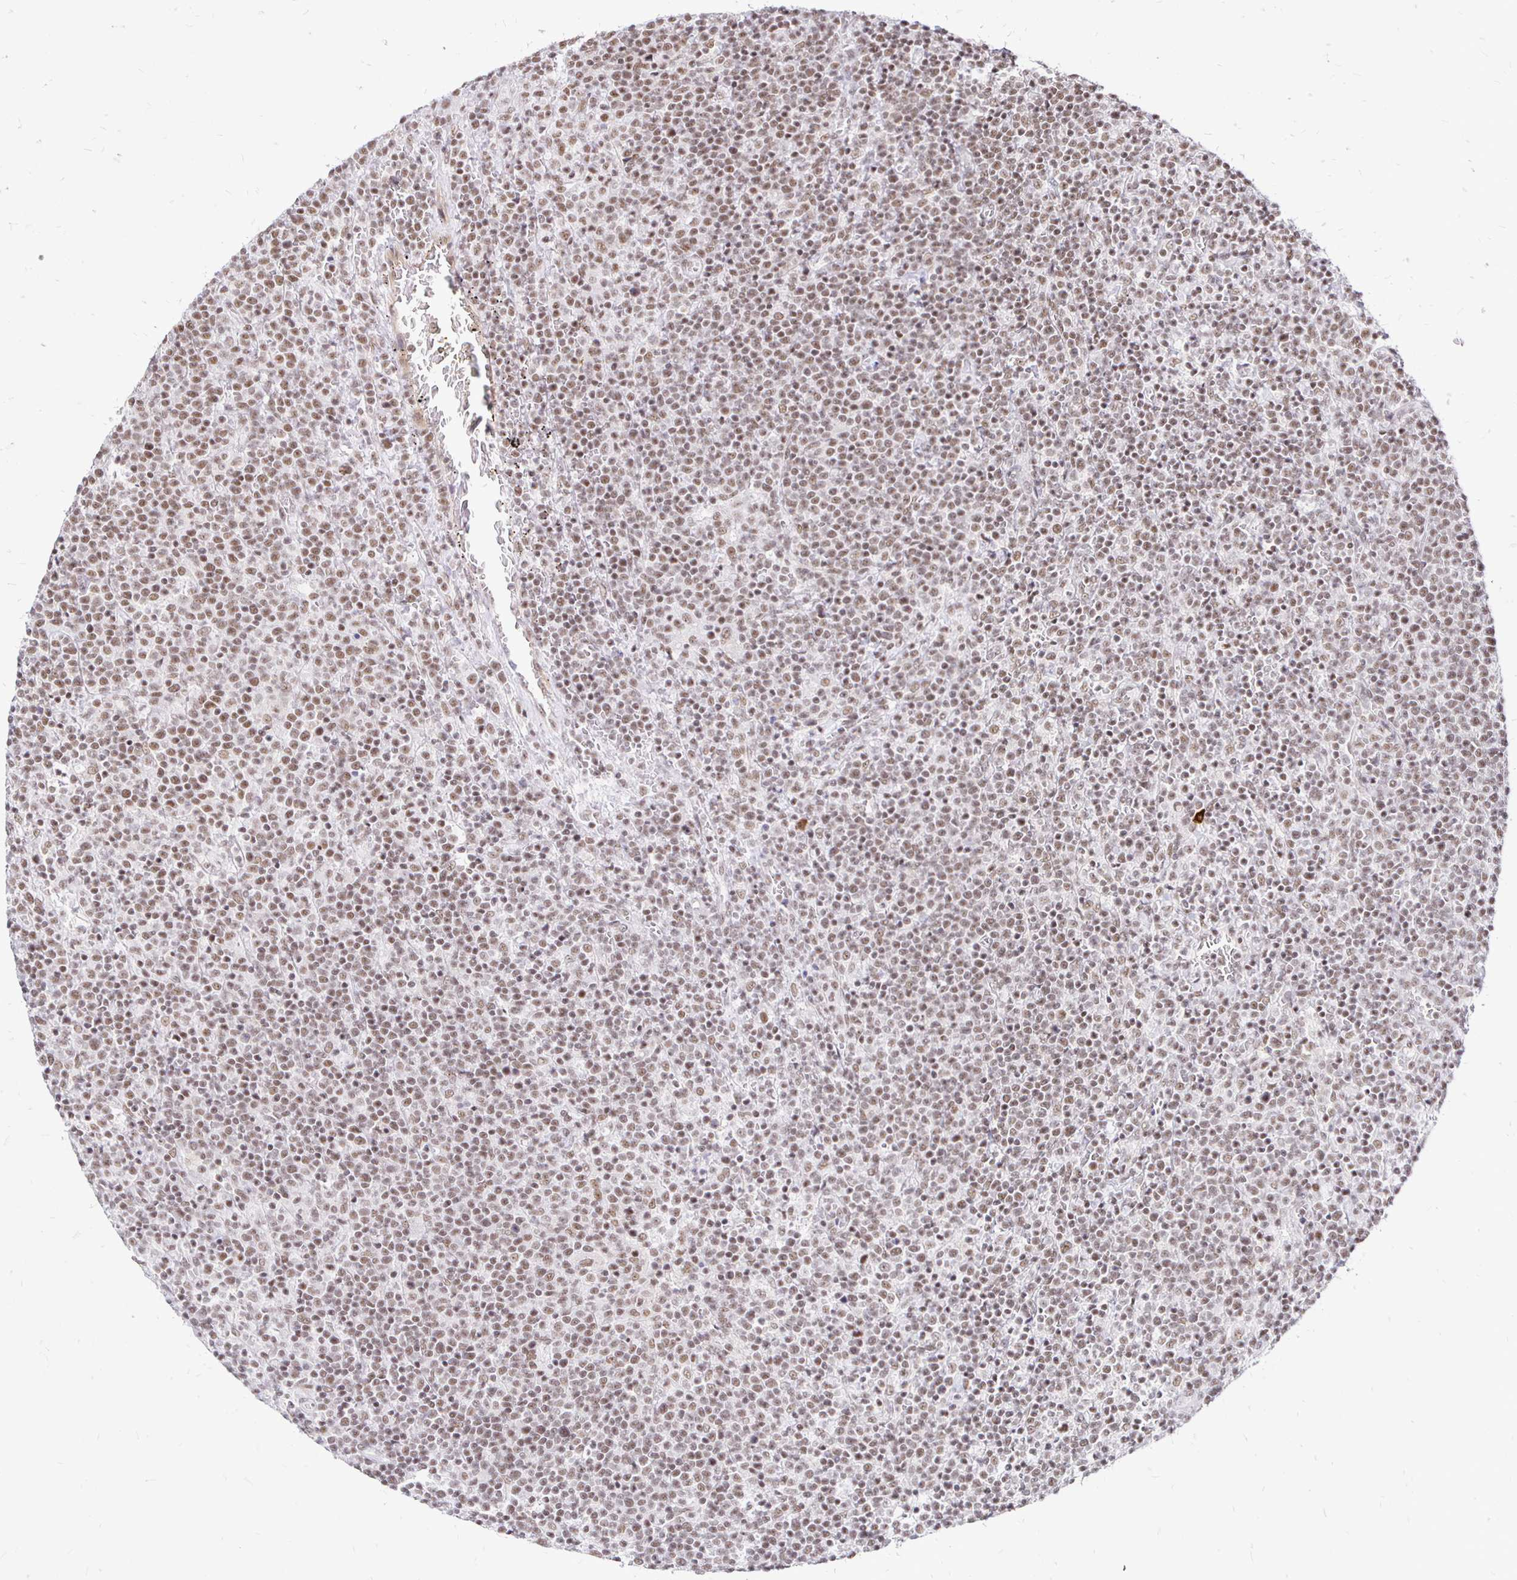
{"staining": {"intensity": "weak", "quantity": ">75%", "location": "nuclear"}, "tissue": "lymphoma", "cell_type": "Tumor cells", "image_type": "cancer", "snomed": [{"axis": "morphology", "description": "Malignant lymphoma, non-Hodgkin's type, High grade"}, {"axis": "topography", "description": "Lymph node"}], "caption": "High-magnification brightfield microscopy of high-grade malignant lymphoma, non-Hodgkin's type stained with DAB (brown) and counterstained with hematoxylin (blue). tumor cells exhibit weak nuclear positivity is seen in approximately>75% of cells.", "gene": "SIN3A", "patient": {"sex": "male", "age": 61}}